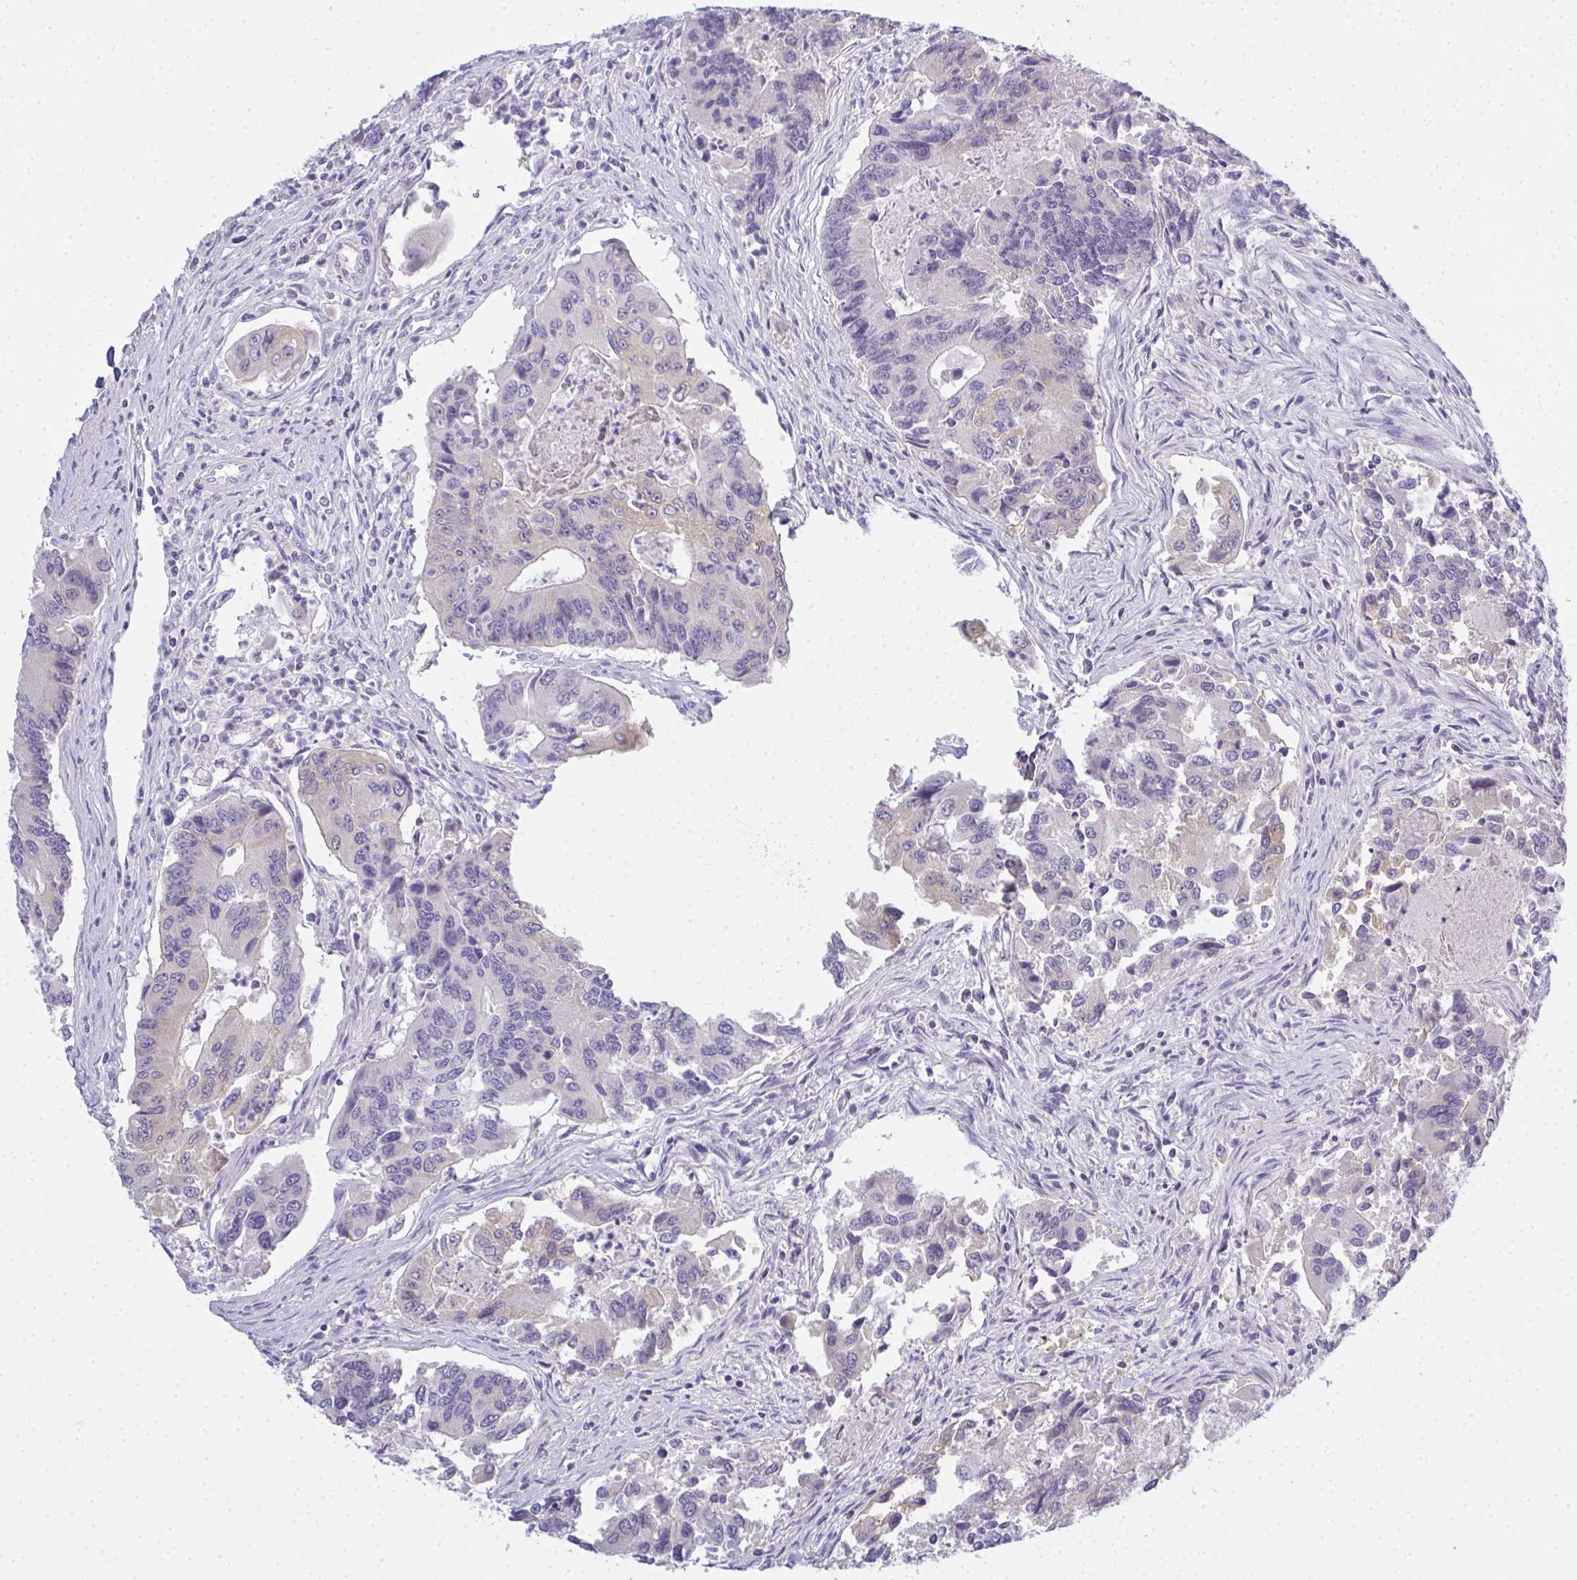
{"staining": {"intensity": "negative", "quantity": "none", "location": "none"}, "tissue": "colorectal cancer", "cell_type": "Tumor cells", "image_type": "cancer", "snomed": [{"axis": "morphology", "description": "Adenocarcinoma, NOS"}, {"axis": "topography", "description": "Colon"}], "caption": "High magnification brightfield microscopy of colorectal cancer stained with DAB (brown) and counterstained with hematoxylin (blue): tumor cells show no significant positivity.", "gene": "GSDMB", "patient": {"sex": "female", "age": 67}}